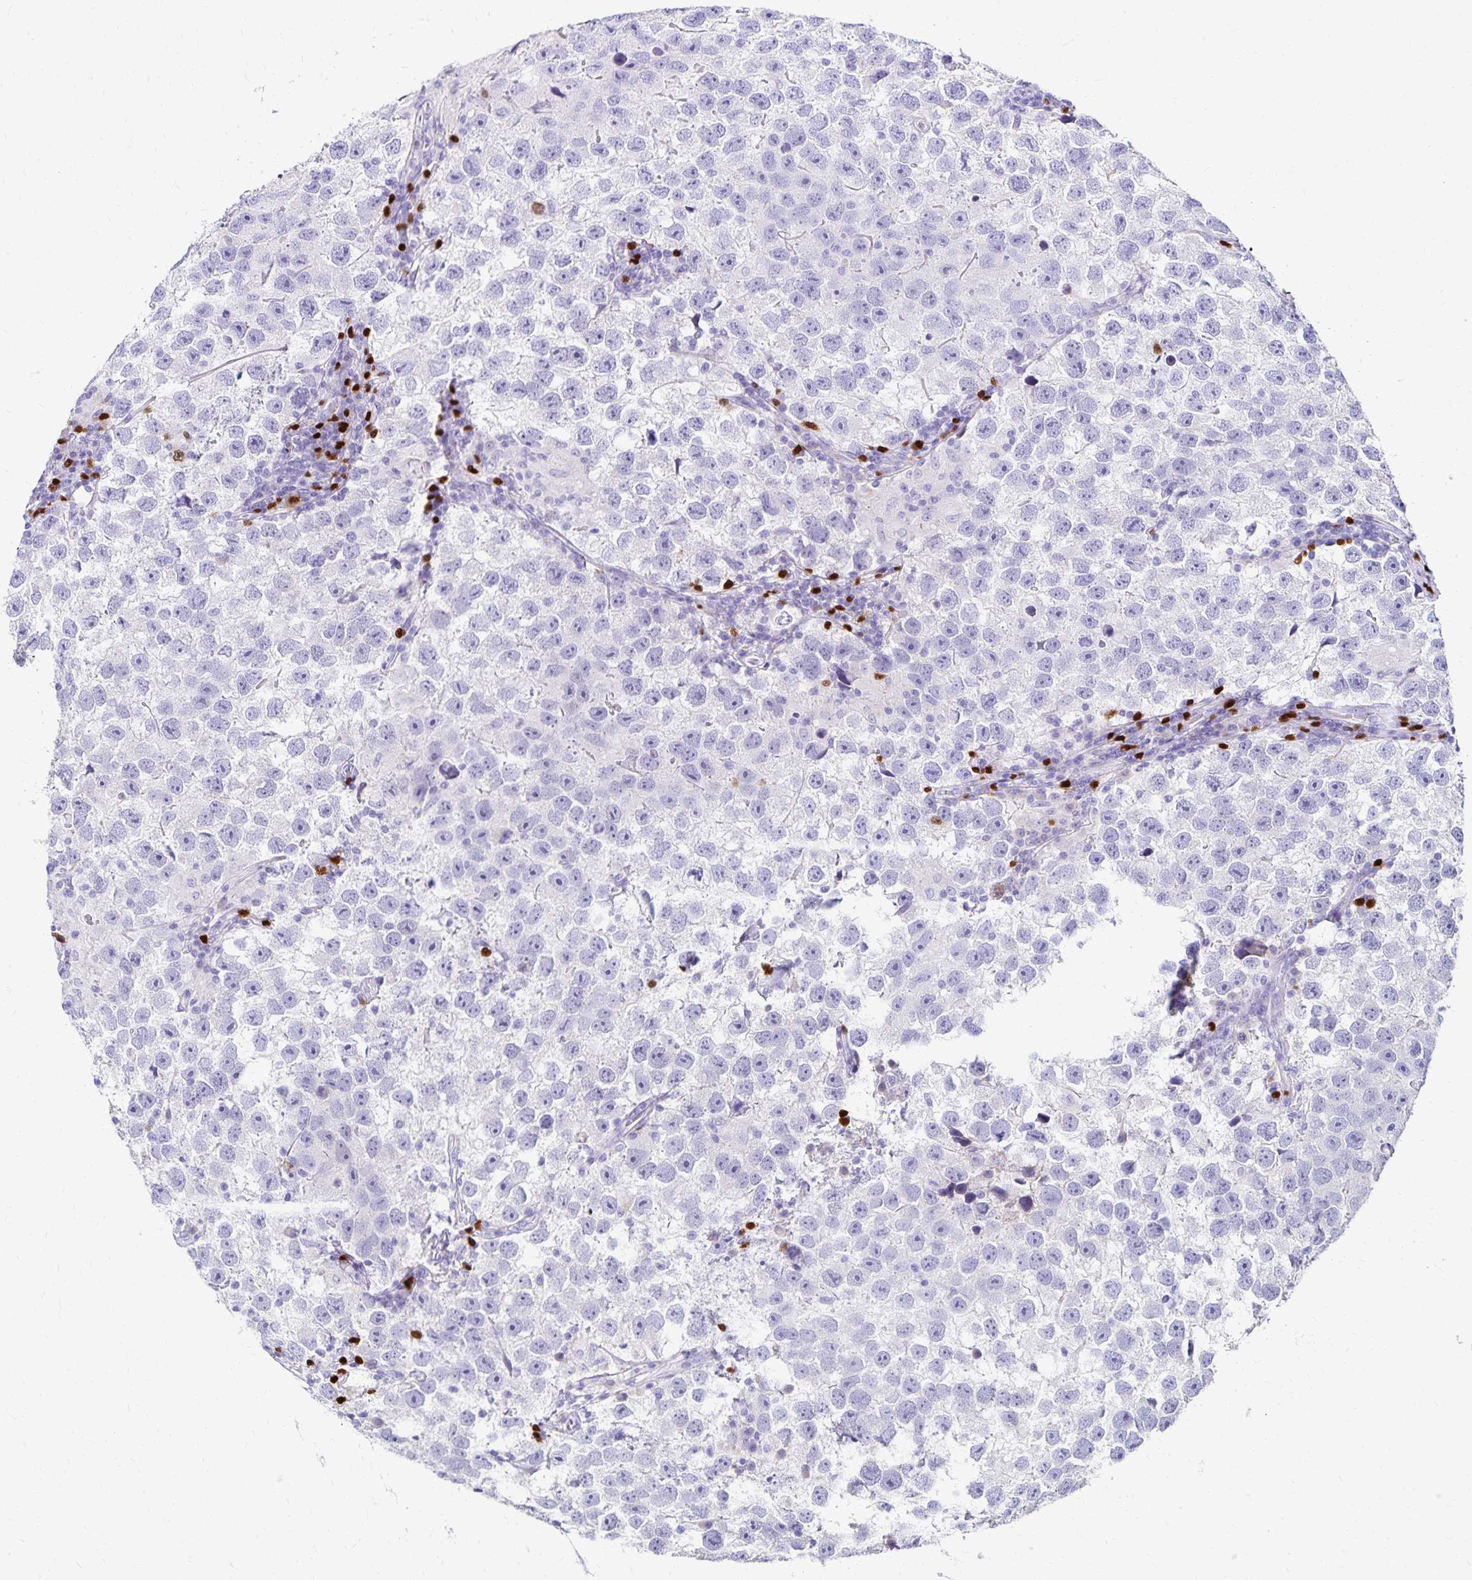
{"staining": {"intensity": "negative", "quantity": "none", "location": "none"}, "tissue": "testis cancer", "cell_type": "Tumor cells", "image_type": "cancer", "snomed": [{"axis": "morphology", "description": "Seminoma, NOS"}, {"axis": "topography", "description": "Testis"}], "caption": "Immunohistochemistry (IHC) micrograph of neoplastic tissue: human testis seminoma stained with DAB reveals no significant protein staining in tumor cells. Nuclei are stained in blue.", "gene": "PAX5", "patient": {"sex": "male", "age": 26}}